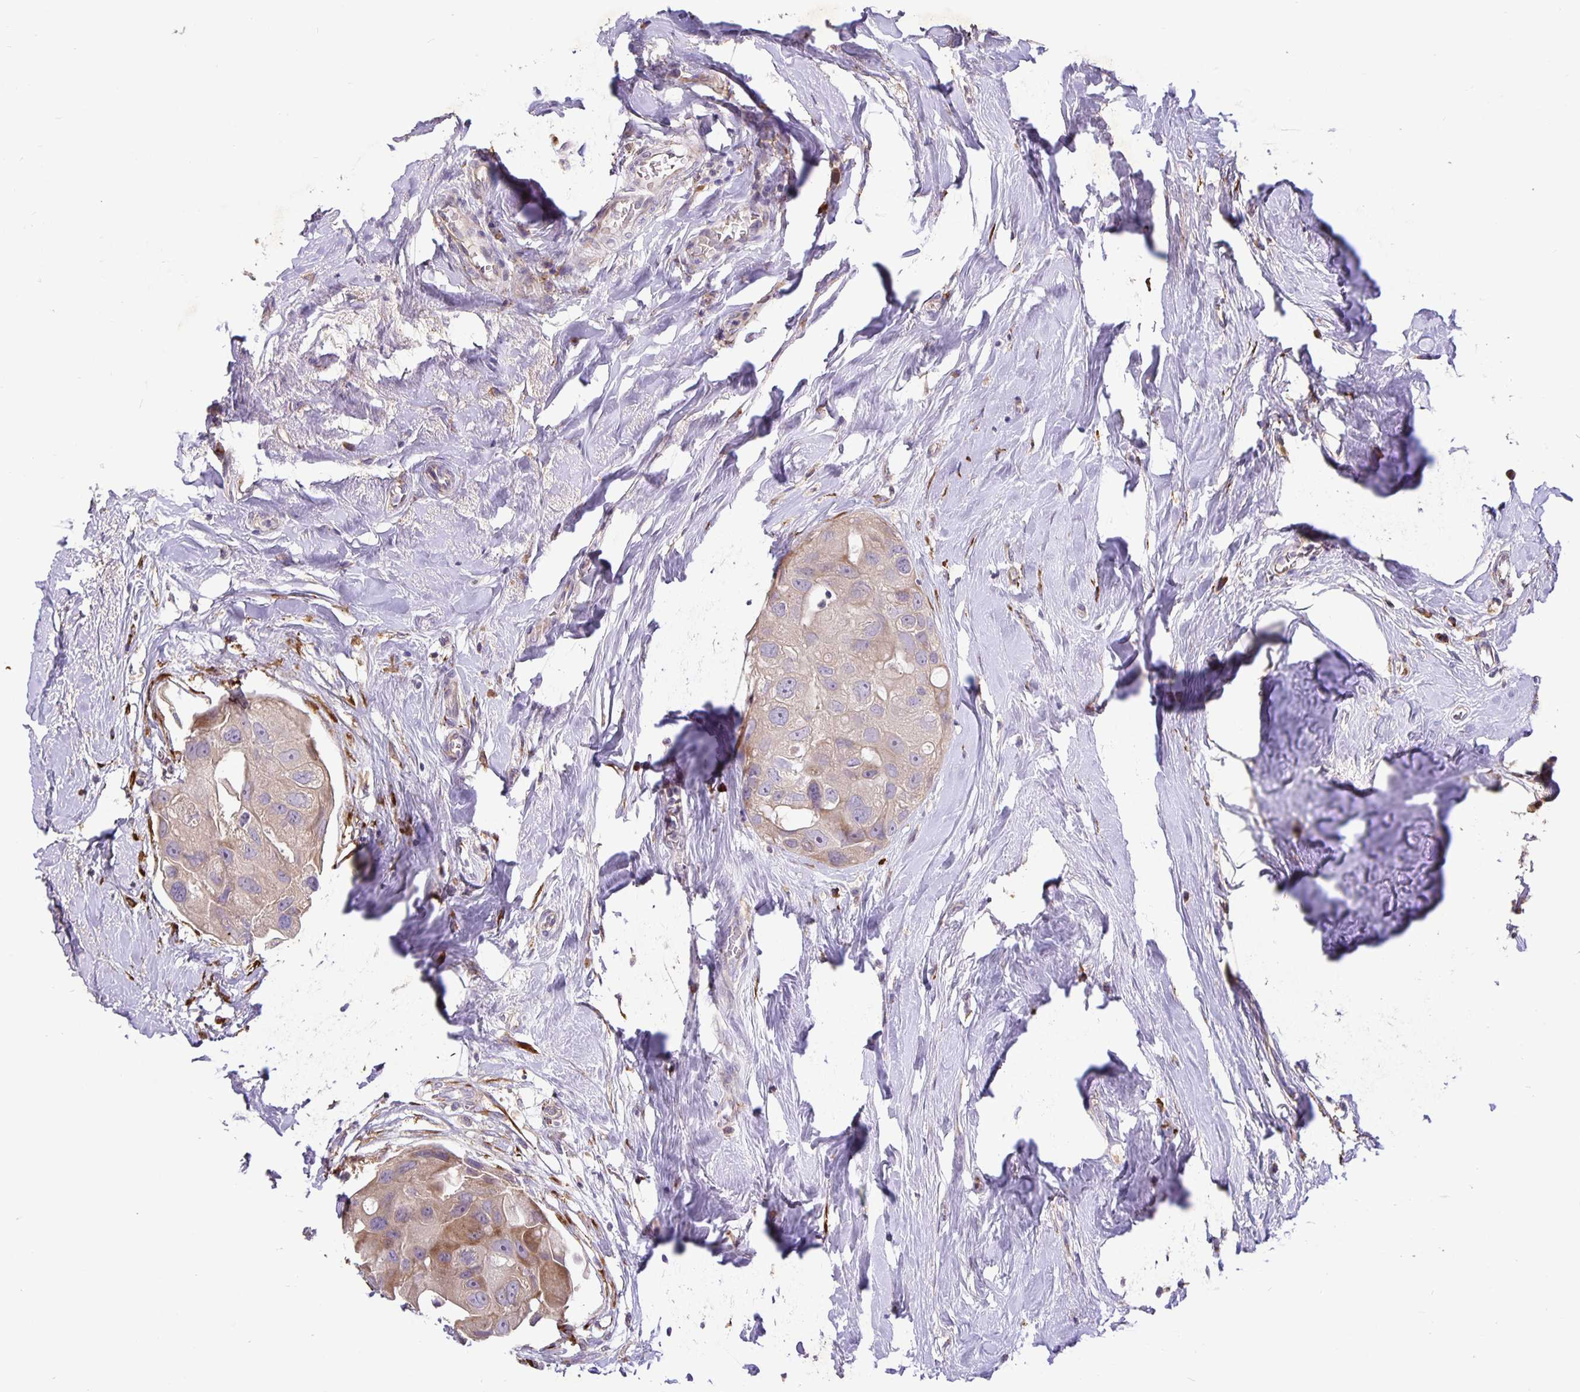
{"staining": {"intensity": "weak", "quantity": ">75%", "location": "cytoplasmic/membranous"}, "tissue": "breast cancer", "cell_type": "Tumor cells", "image_type": "cancer", "snomed": [{"axis": "morphology", "description": "Duct carcinoma"}, {"axis": "topography", "description": "Breast"}], "caption": "Breast cancer (infiltrating ductal carcinoma) was stained to show a protein in brown. There is low levels of weak cytoplasmic/membranous expression in about >75% of tumor cells.", "gene": "EML6", "patient": {"sex": "female", "age": 43}}